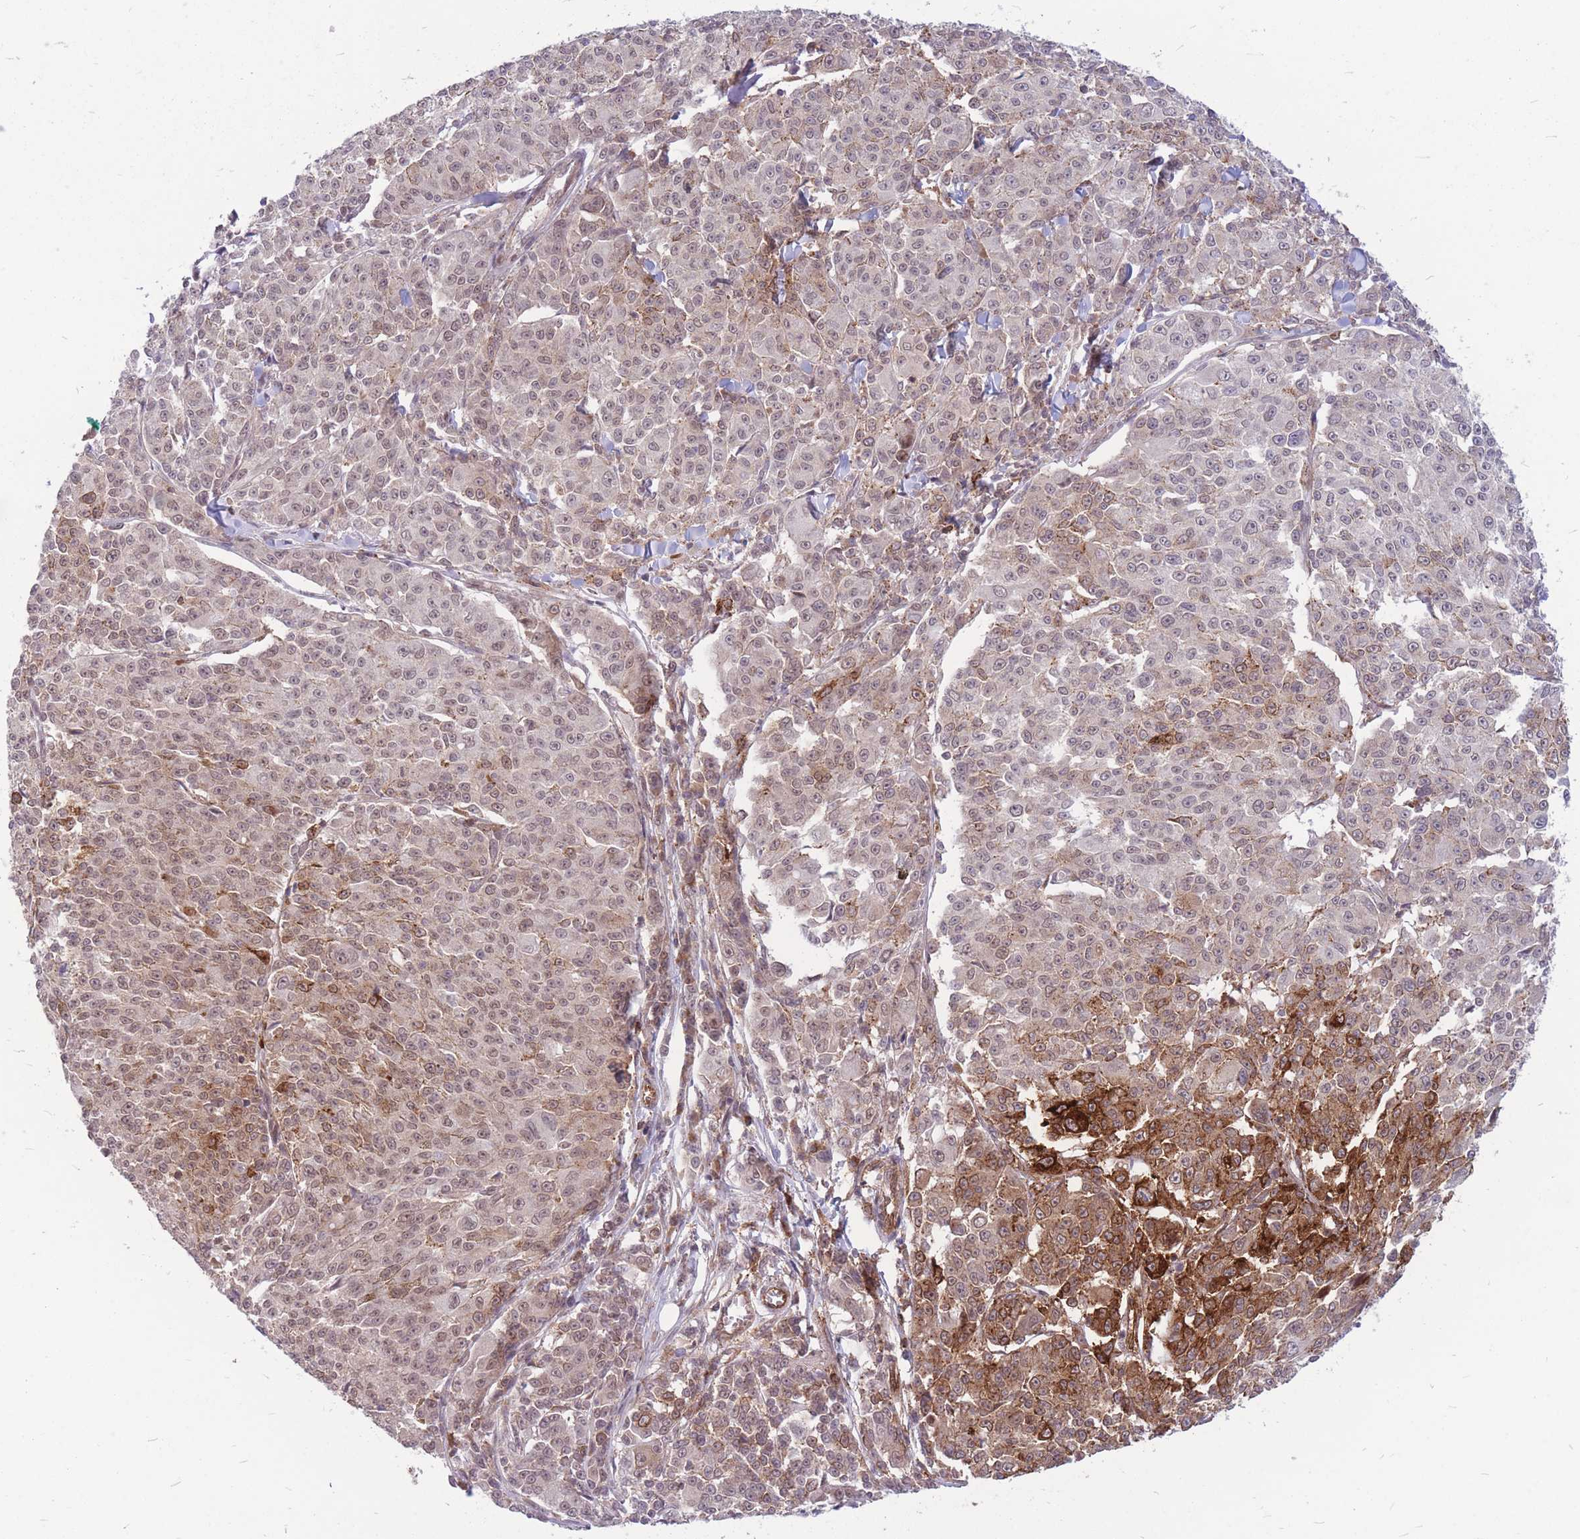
{"staining": {"intensity": "strong", "quantity": "25%-75%", "location": "cytoplasmic/membranous,nuclear"}, "tissue": "melanoma", "cell_type": "Tumor cells", "image_type": "cancer", "snomed": [{"axis": "morphology", "description": "Malignant melanoma, NOS"}, {"axis": "topography", "description": "Skin"}], "caption": "A high amount of strong cytoplasmic/membranous and nuclear staining is identified in about 25%-75% of tumor cells in malignant melanoma tissue.", "gene": "TCF20", "patient": {"sex": "female", "age": 52}}